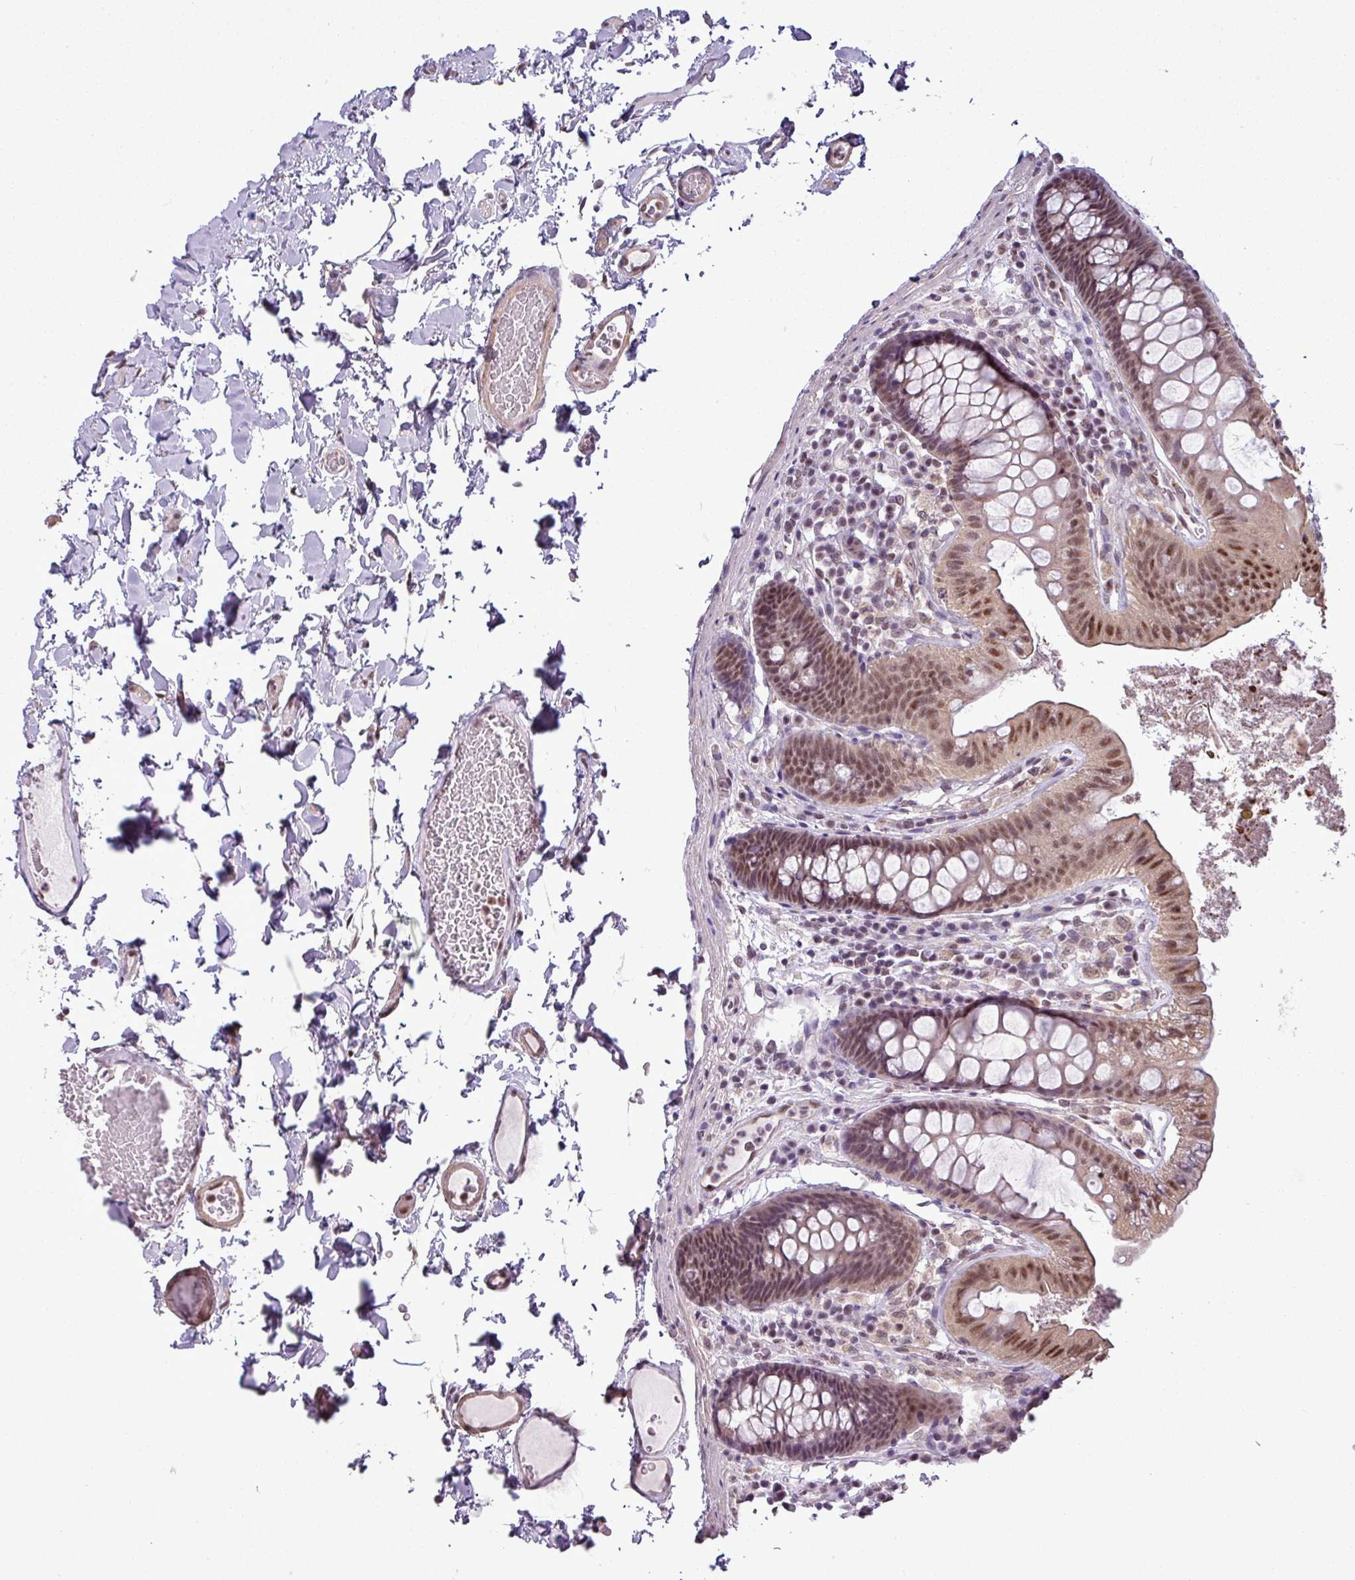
{"staining": {"intensity": "moderate", "quantity": ">75%", "location": "nuclear"}, "tissue": "colon", "cell_type": "Endothelial cells", "image_type": "normal", "snomed": [{"axis": "morphology", "description": "Normal tissue, NOS"}, {"axis": "topography", "description": "Colon"}], "caption": "Brown immunohistochemical staining in normal human colon displays moderate nuclear staining in approximately >75% of endothelial cells. The staining was performed using DAB (3,3'-diaminobenzidine) to visualize the protein expression in brown, while the nuclei were stained in blue with hematoxylin (Magnification: 20x).", "gene": "ZNF217", "patient": {"sex": "male", "age": 84}}